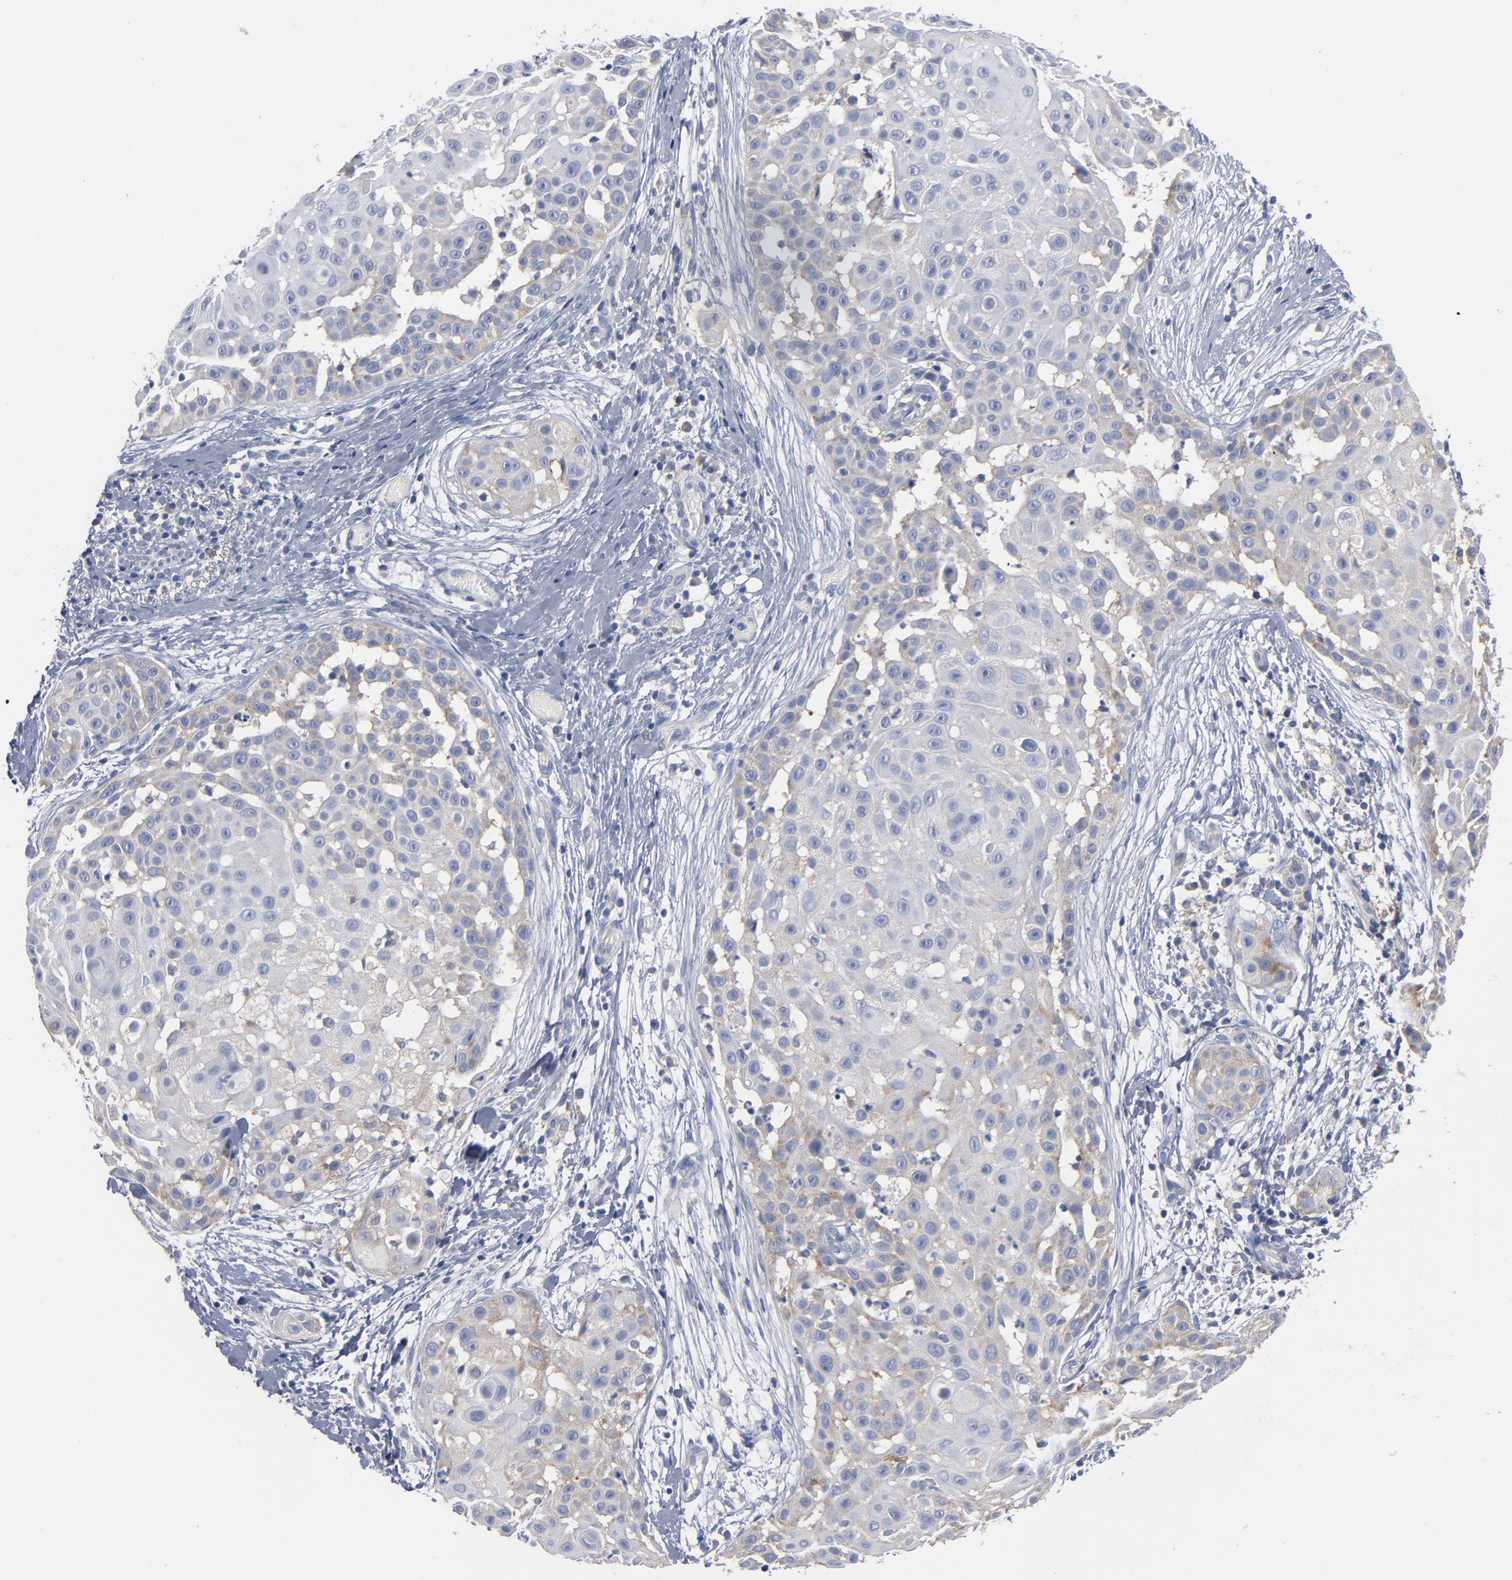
{"staining": {"intensity": "weak", "quantity": "<25%", "location": "cytoplasmic/membranous"}, "tissue": "skin cancer", "cell_type": "Tumor cells", "image_type": "cancer", "snomed": [{"axis": "morphology", "description": "Squamous cell carcinoma, NOS"}, {"axis": "topography", "description": "Skin"}], "caption": "Immunohistochemical staining of human skin squamous cell carcinoma shows no significant expression in tumor cells.", "gene": "CD86", "patient": {"sex": "female", "age": 57}}